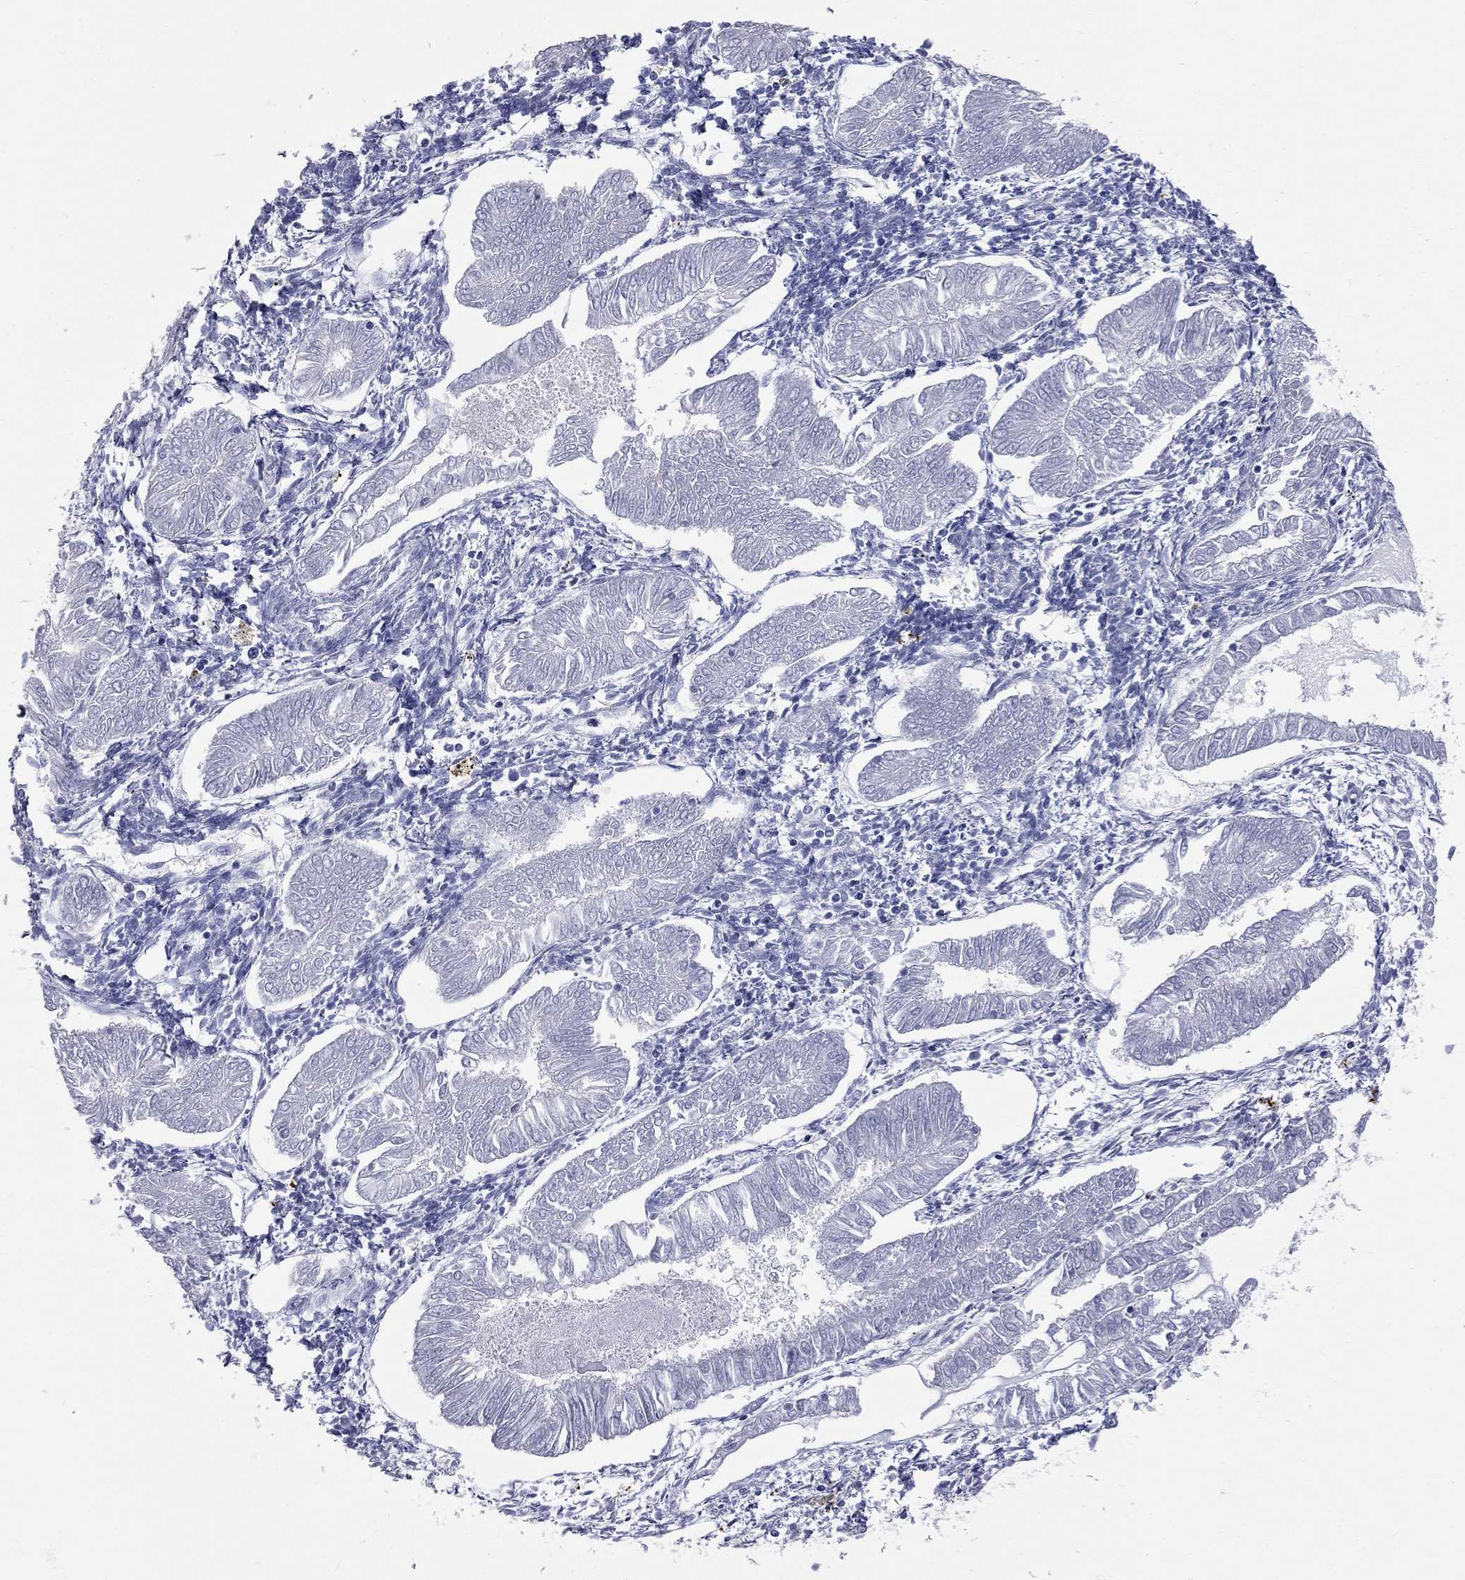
{"staining": {"intensity": "negative", "quantity": "none", "location": "none"}, "tissue": "endometrial cancer", "cell_type": "Tumor cells", "image_type": "cancer", "snomed": [{"axis": "morphology", "description": "Adenocarcinoma, NOS"}, {"axis": "topography", "description": "Endometrium"}], "caption": "Immunohistochemical staining of human endometrial cancer displays no significant positivity in tumor cells.", "gene": "FAM221B", "patient": {"sex": "female", "age": 53}}